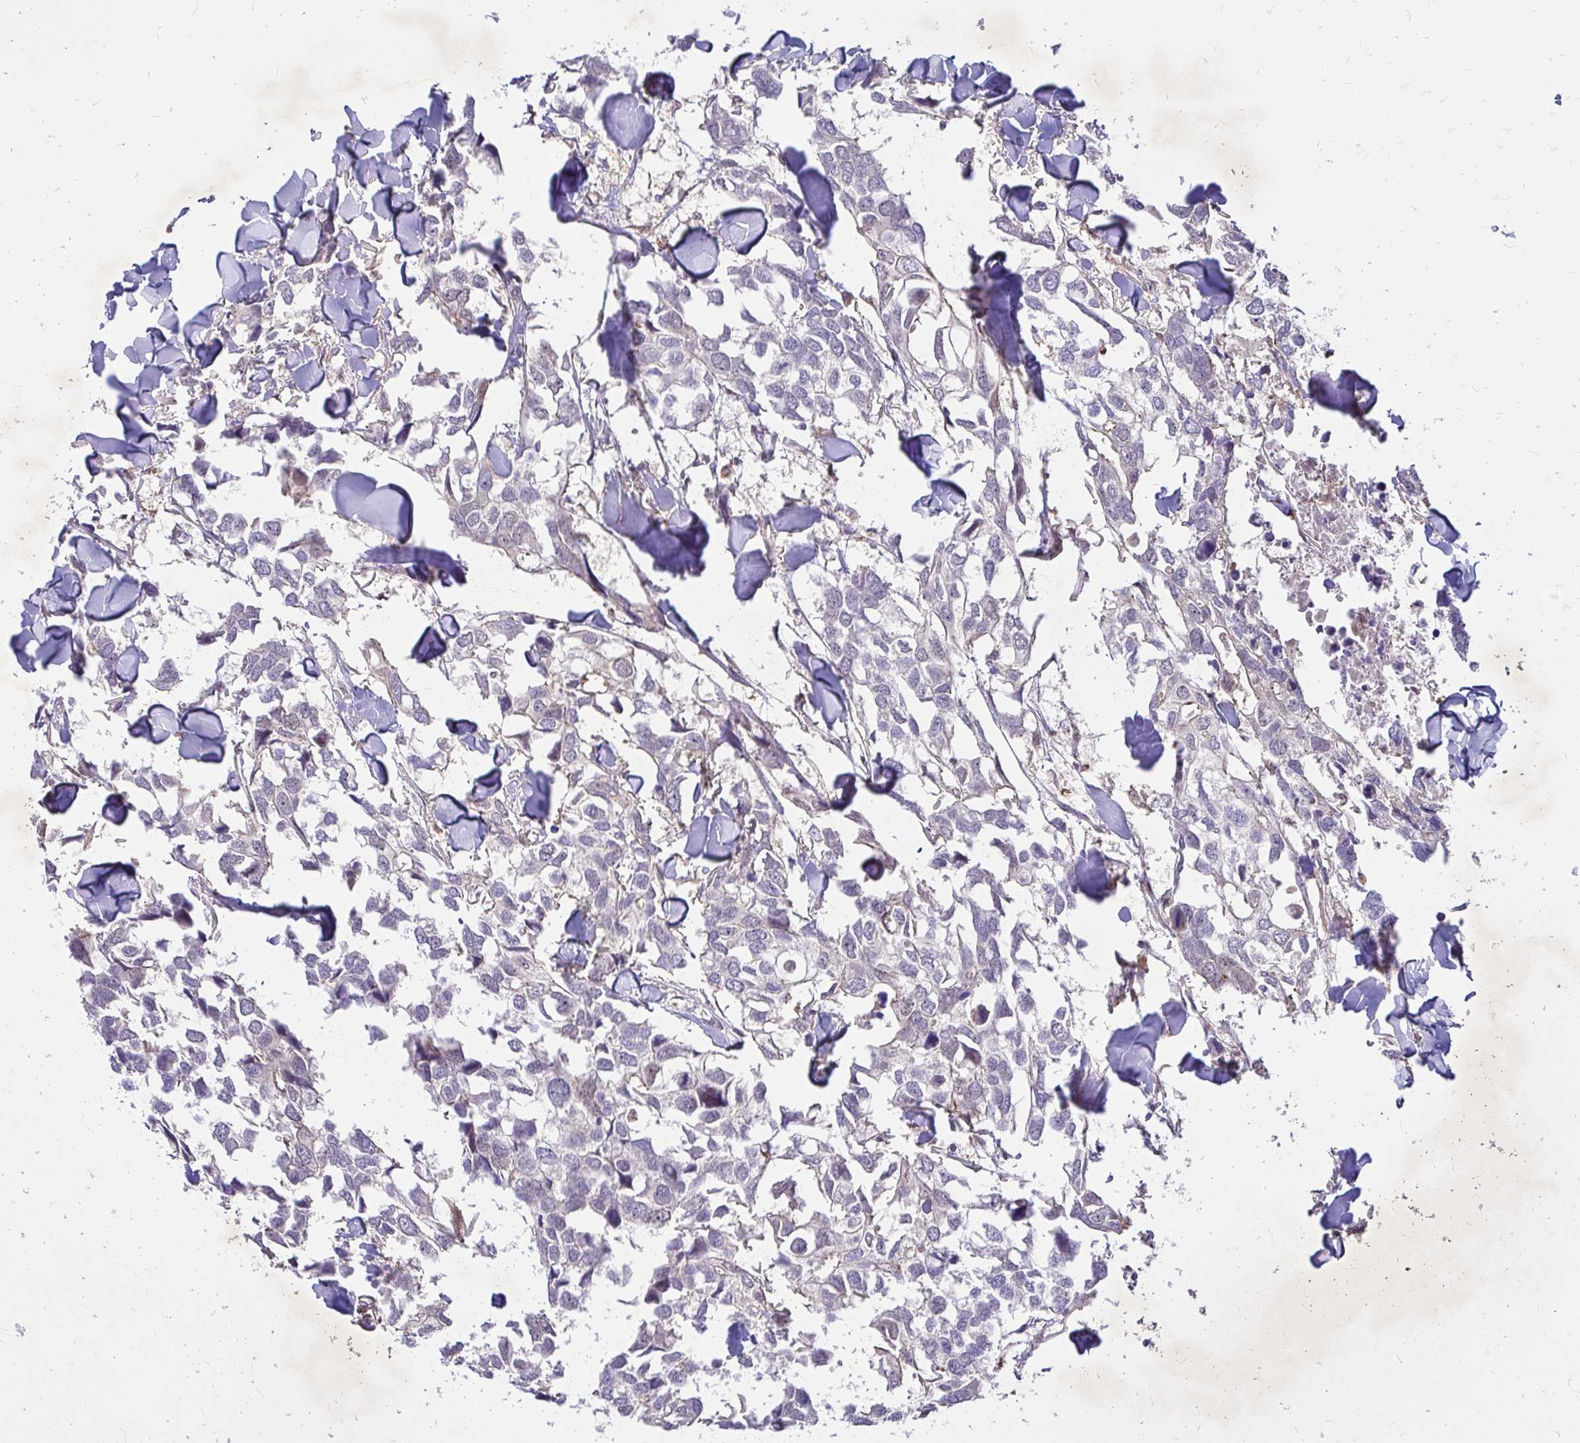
{"staining": {"intensity": "negative", "quantity": "none", "location": "none"}, "tissue": "breast cancer", "cell_type": "Tumor cells", "image_type": "cancer", "snomed": [{"axis": "morphology", "description": "Duct carcinoma"}, {"axis": "topography", "description": "Breast"}], "caption": "Tumor cells show no significant protein staining in breast cancer (invasive ductal carcinoma).", "gene": "YAP1", "patient": {"sex": "female", "age": 83}}